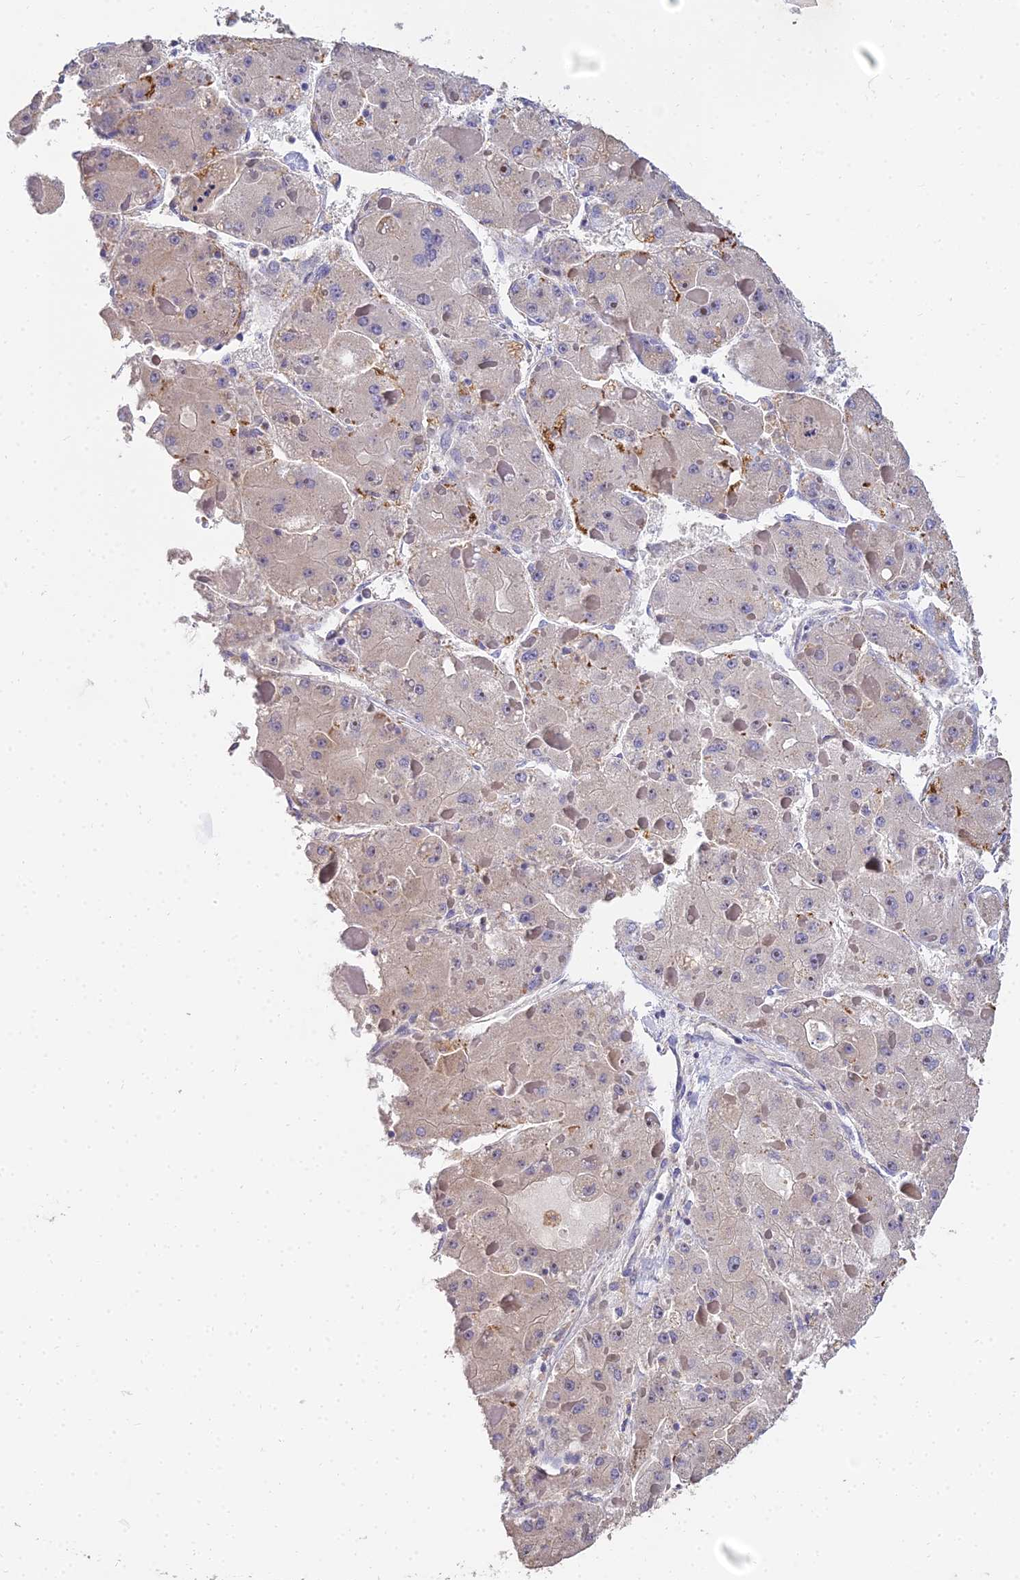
{"staining": {"intensity": "negative", "quantity": "none", "location": "none"}, "tissue": "liver cancer", "cell_type": "Tumor cells", "image_type": "cancer", "snomed": [{"axis": "morphology", "description": "Carcinoma, Hepatocellular, NOS"}, {"axis": "topography", "description": "Liver"}], "caption": "Protein analysis of hepatocellular carcinoma (liver) exhibits no significant positivity in tumor cells.", "gene": "ARL8B", "patient": {"sex": "female", "age": 73}}